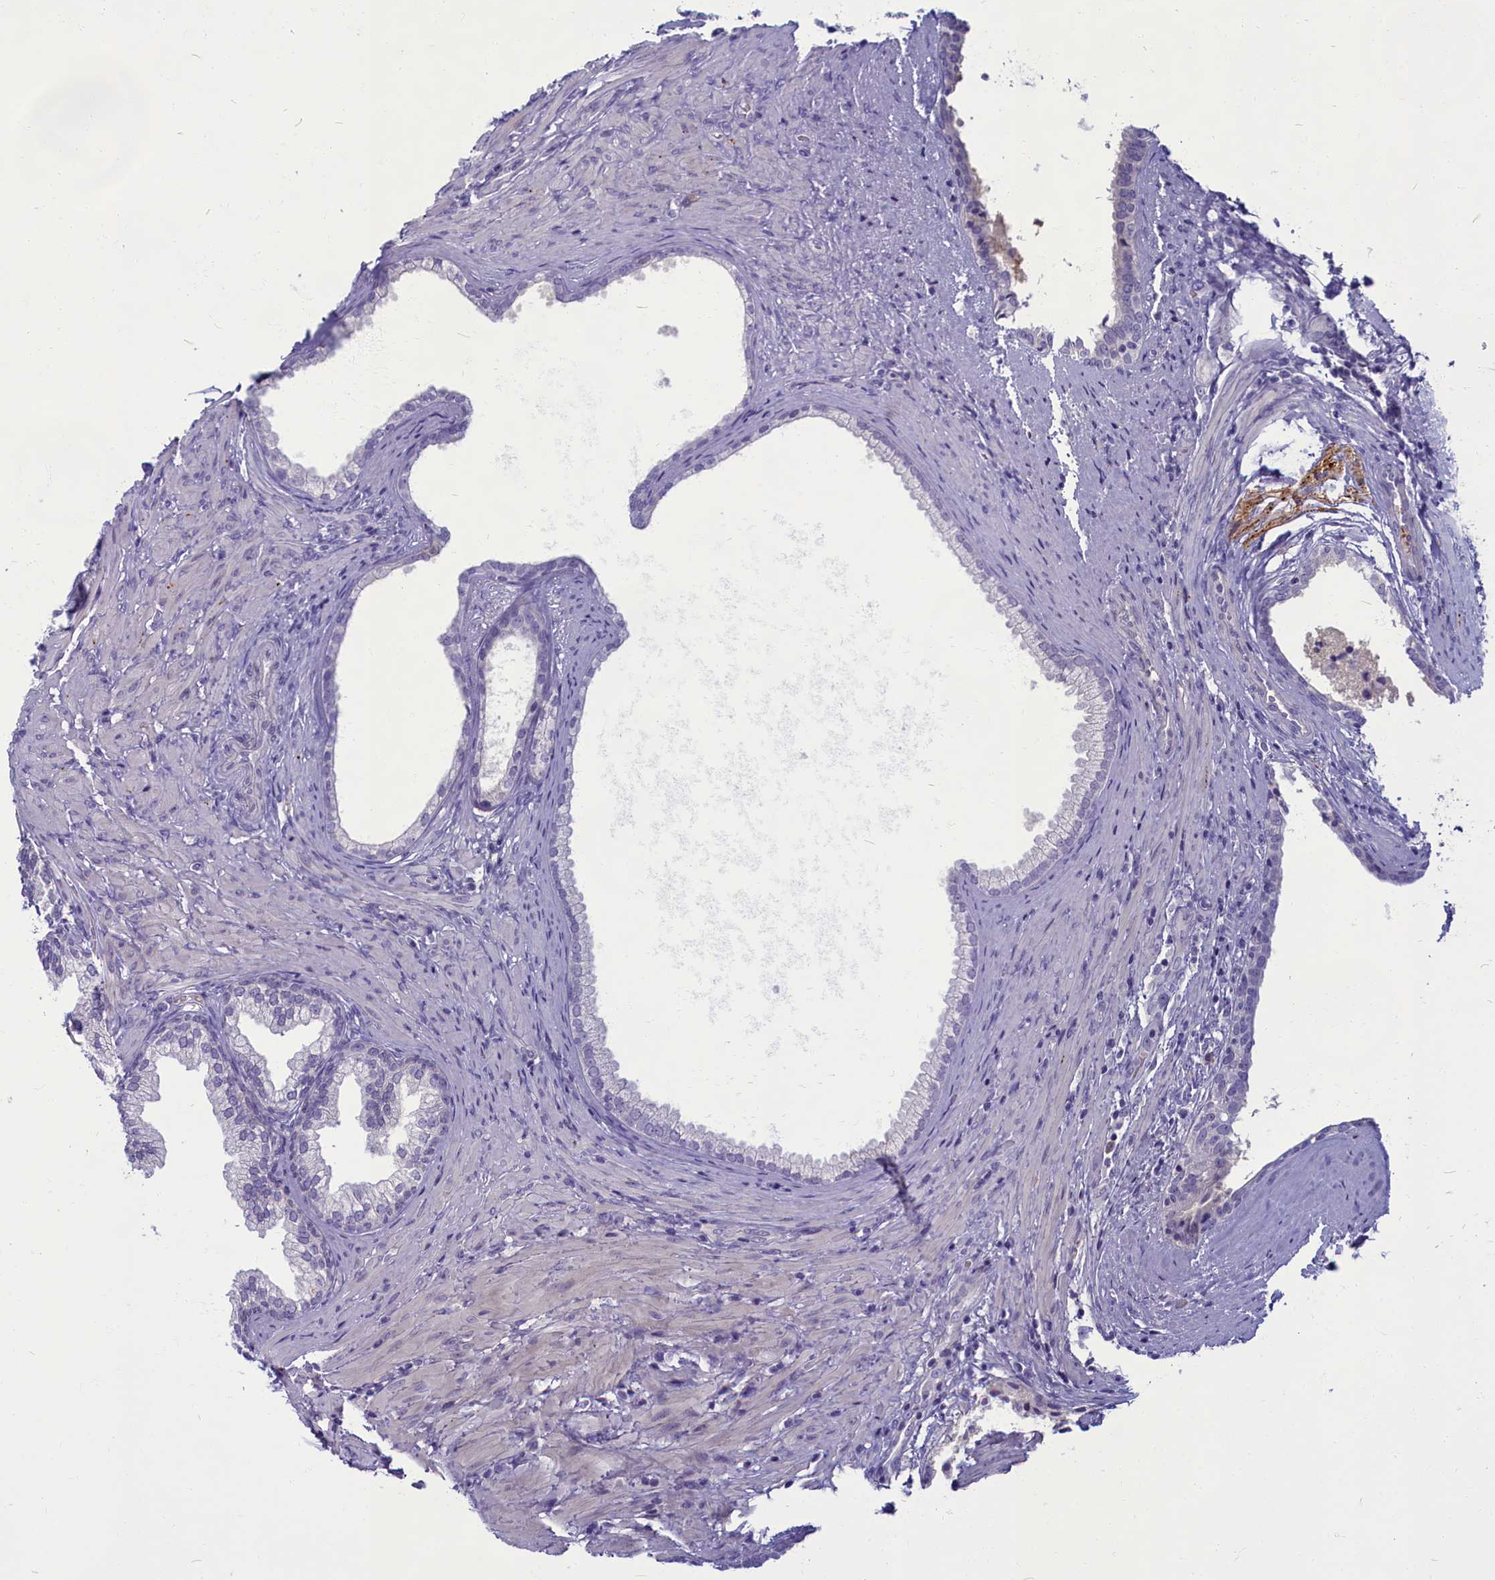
{"staining": {"intensity": "negative", "quantity": "none", "location": "none"}, "tissue": "prostate", "cell_type": "Glandular cells", "image_type": "normal", "snomed": [{"axis": "morphology", "description": "Normal tissue, NOS"}, {"axis": "topography", "description": "Prostate"}], "caption": "Immunohistochemistry (IHC) of unremarkable prostate reveals no expression in glandular cells. (Stains: DAB (3,3'-diaminobenzidine) immunohistochemistry with hematoxylin counter stain, Microscopy: brightfield microscopy at high magnification).", "gene": "SV2C", "patient": {"sex": "male", "age": 76}}